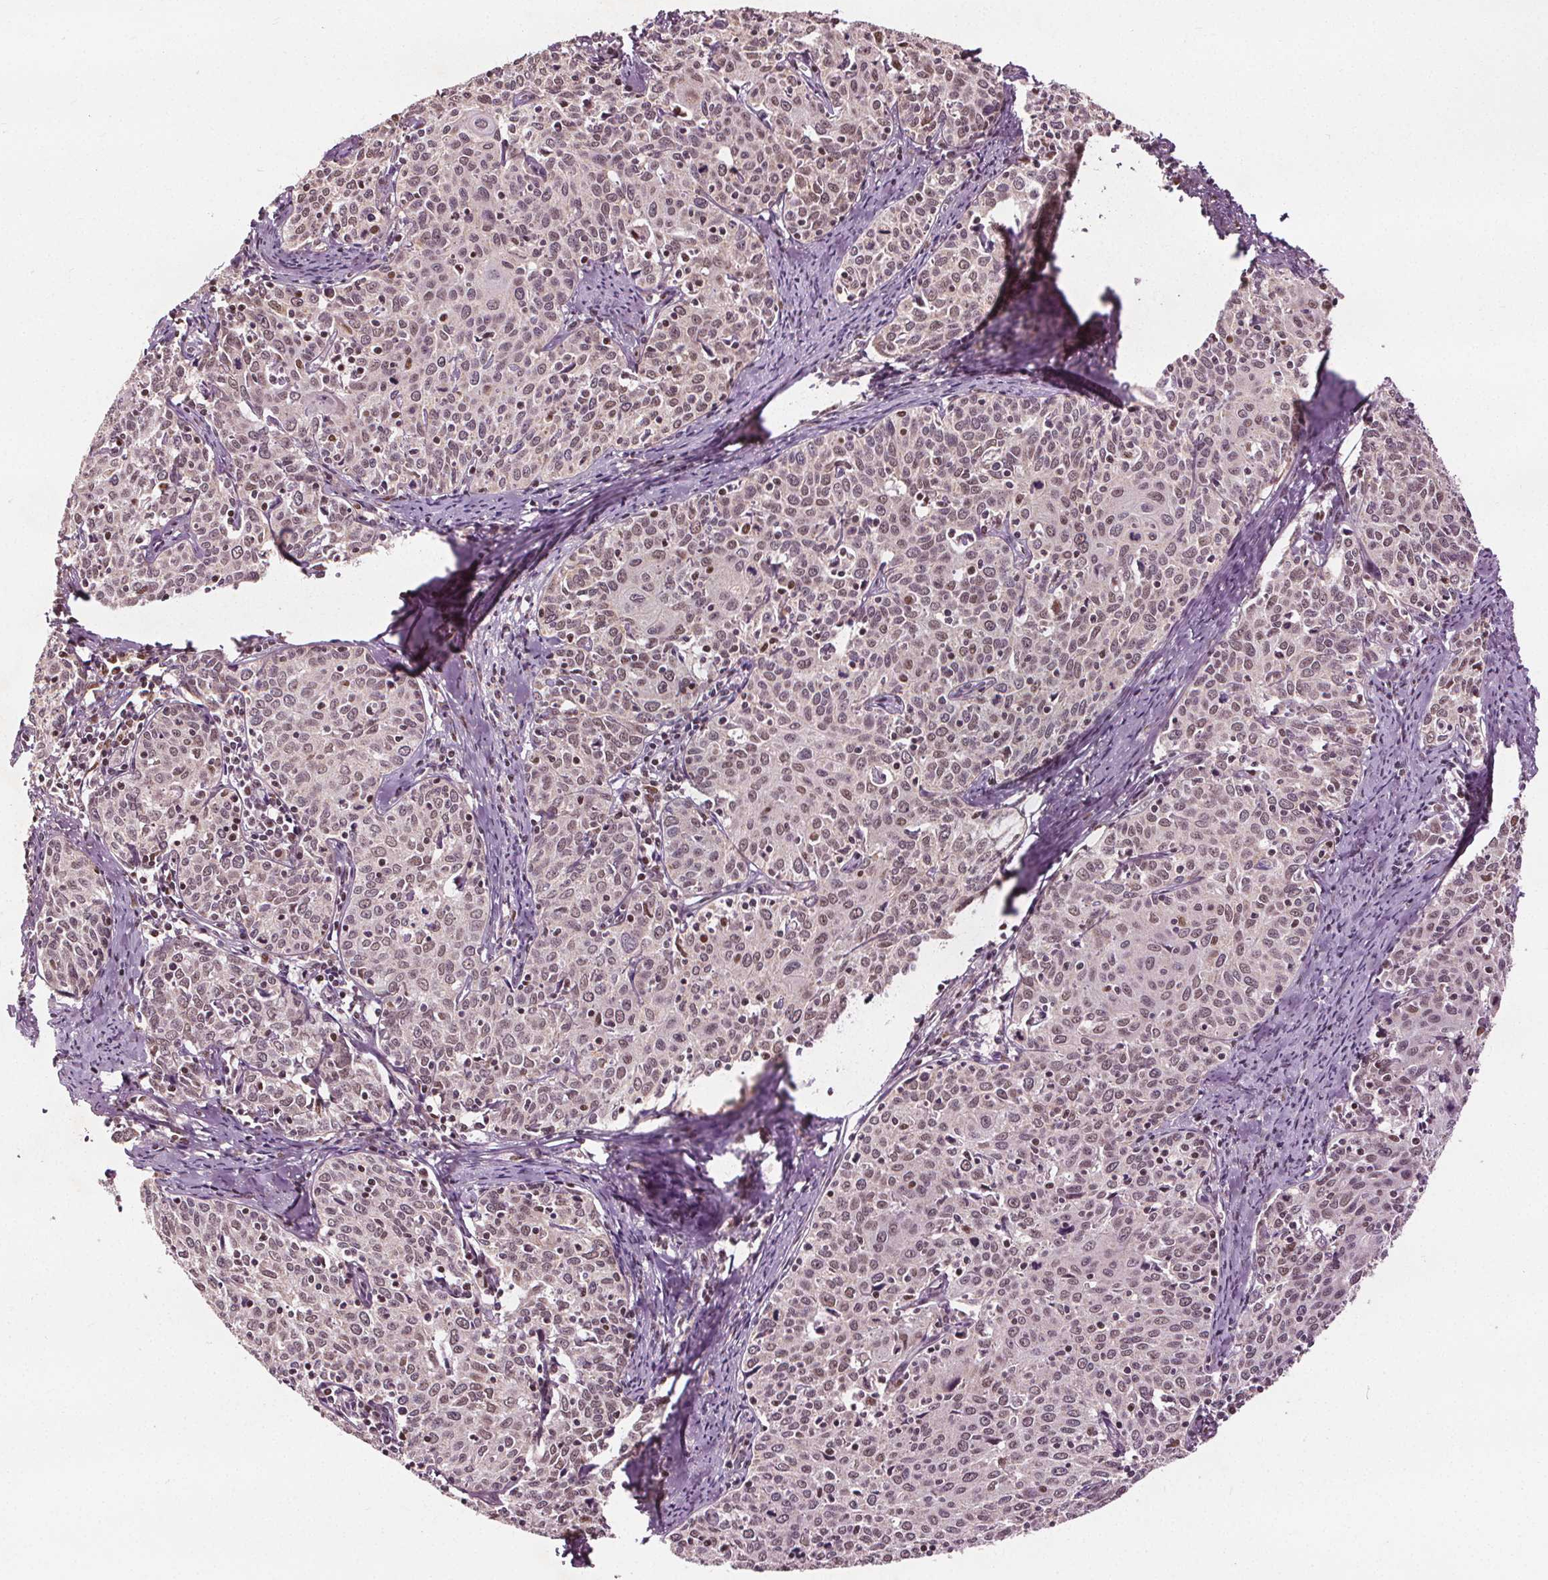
{"staining": {"intensity": "weak", "quantity": ">75%", "location": "nuclear"}, "tissue": "cervical cancer", "cell_type": "Tumor cells", "image_type": "cancer", "snomed": [{"axis": "morphology", "description": "Squamous cell carcinoma, NOS"}, {"axis": "topography", "description": "Cervix"}], "caption": "IHC of cervical squamous cell carcinoma displays low levels of weak nuclear positivity in about >75% of tumor cells. The protein is shown in brown color, while the nuclei are stained blue.", "gene": "DDX11", "patient": {"sex": "female", "age": 62}}